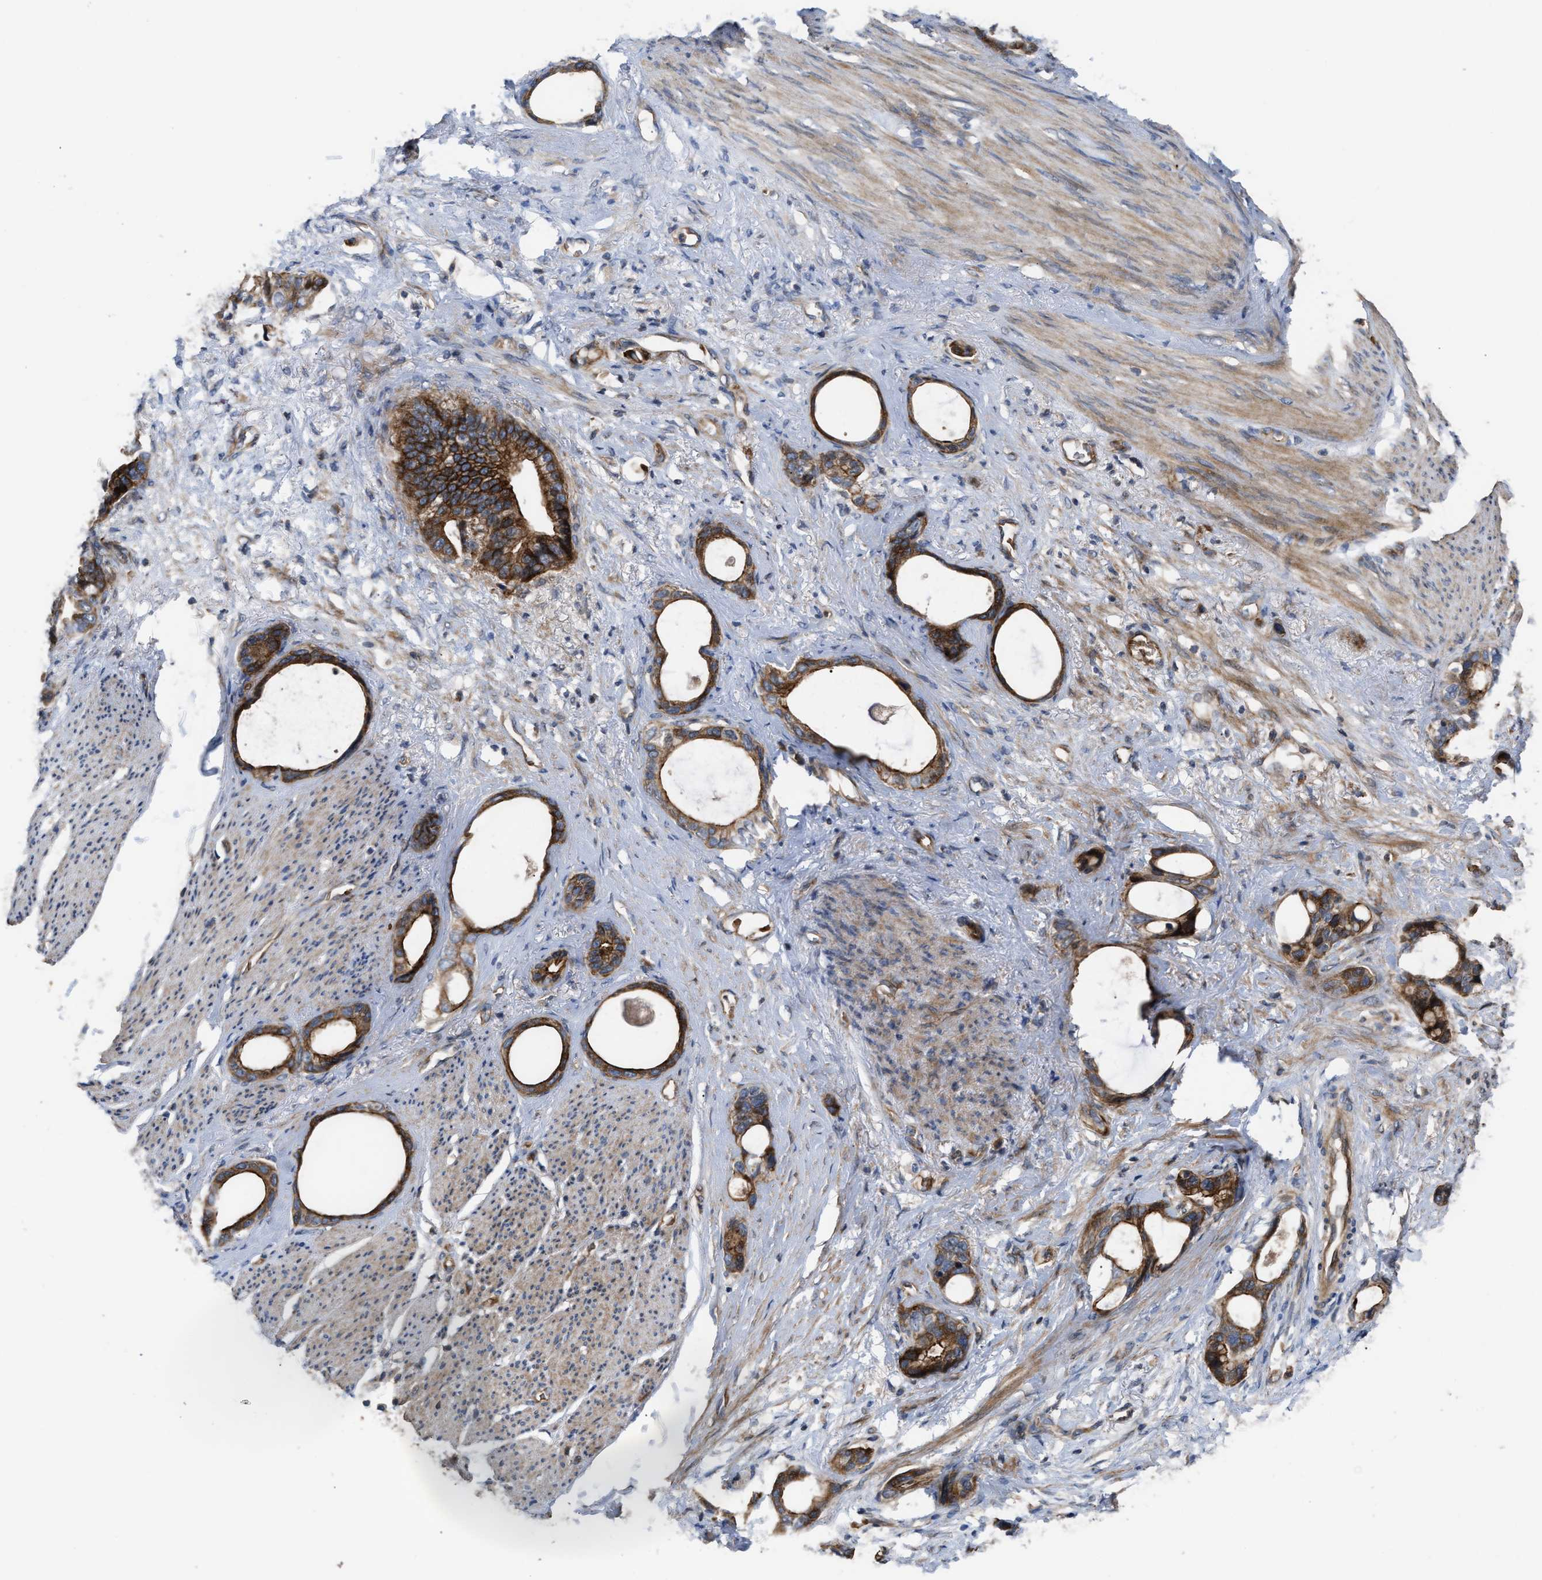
{"staining": {"intensity": "strong", "quantity": ">75%", "location": "cytoplasmic/membranous"}, "tissue": "stomach cancer", "cell_type": "Tumor cells", "image_type": "cancer", "snomed": [{"axis": "morphology", "description": "Adenocarcinoma, NOS"}, {"axis": "topography", "description": "Stomach"}], "caption": "DAB immunohistochemical staining of human stomach cancer (adenocarcinoma) demonstrates strong cytoplasmic/membranous protein expression in about >75% of tumor cells.", "gene": "STAU1", "patient": {"sex": "female", "age": 75}}